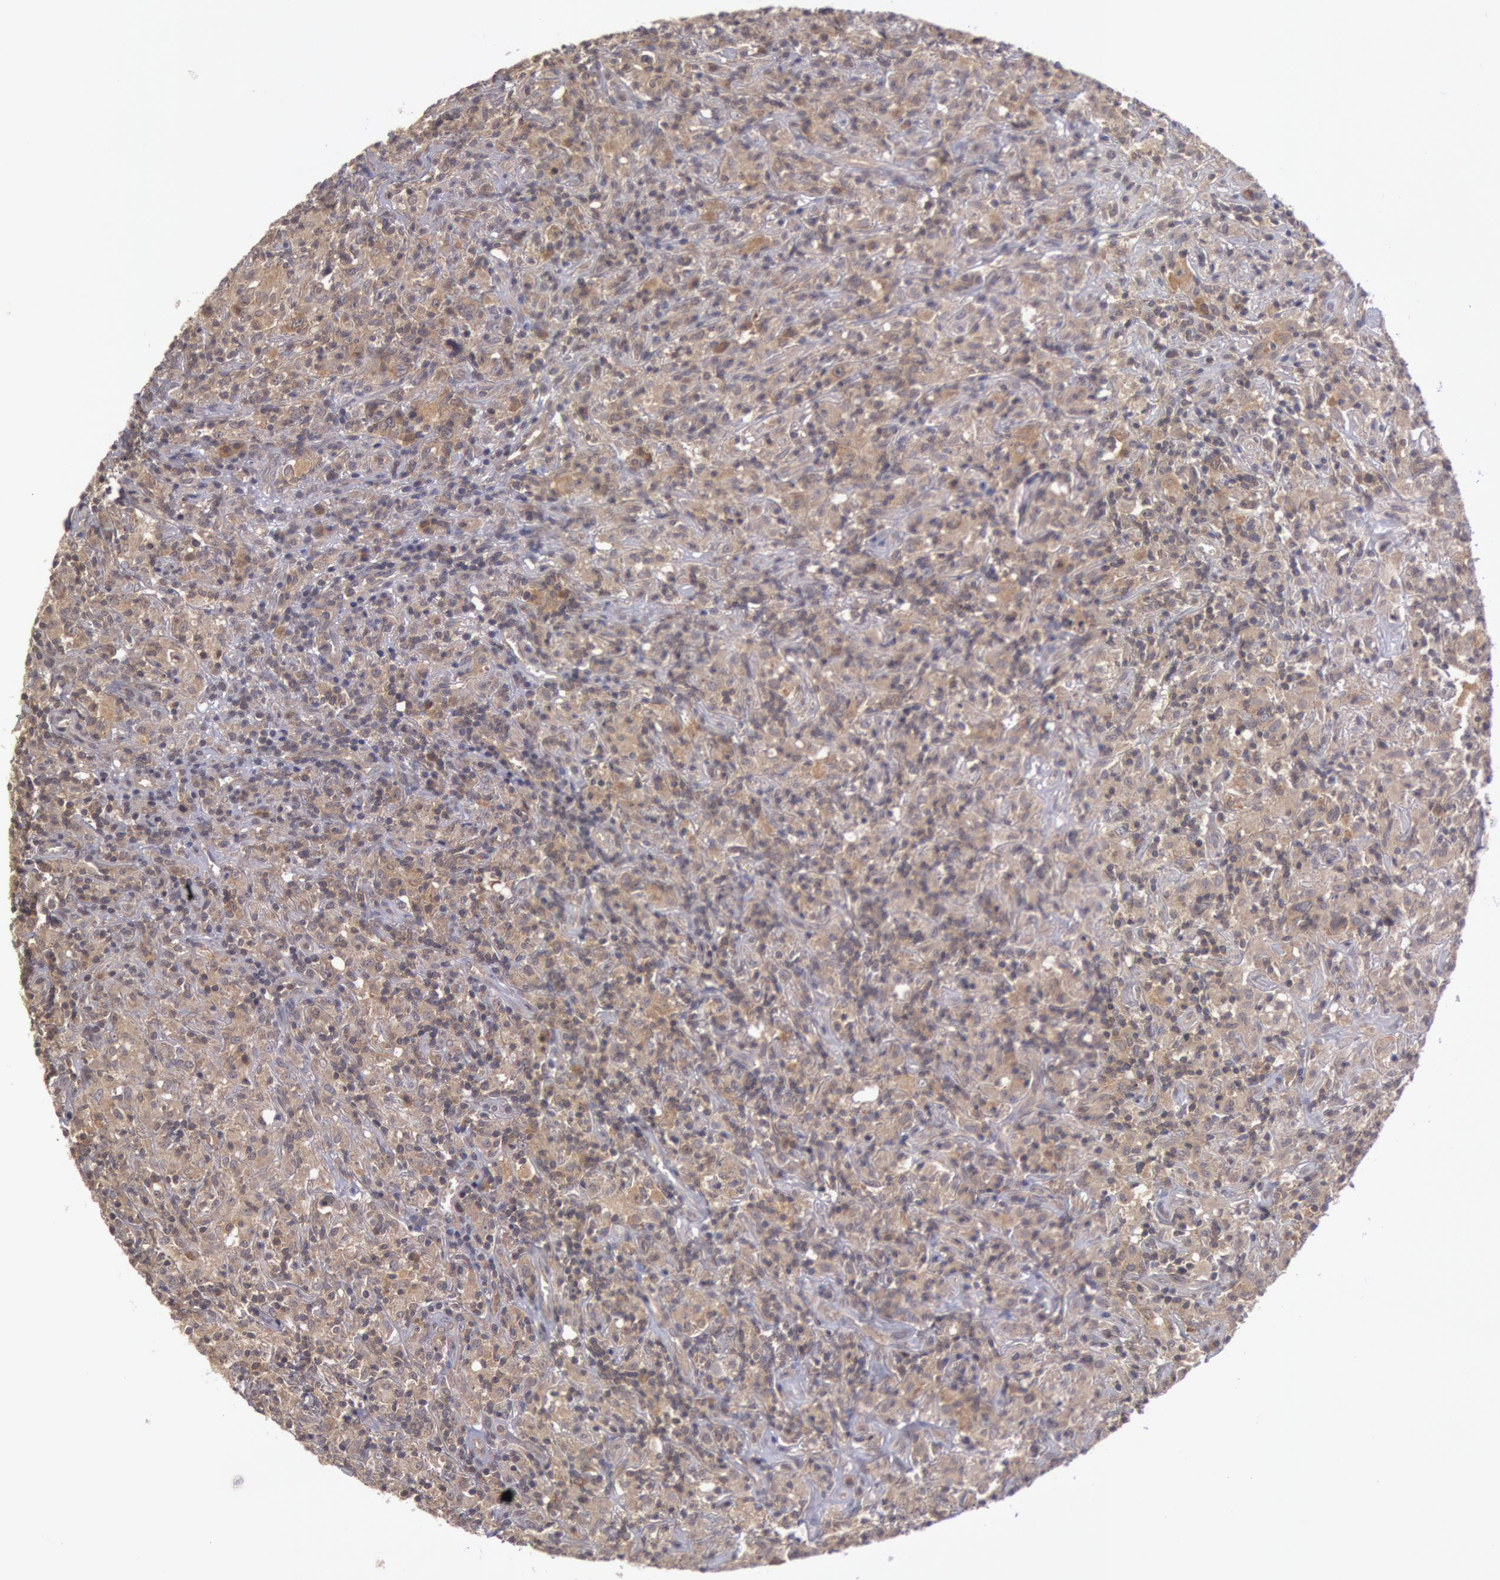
{"staining": {"intensity": "weak", "quantity": "<25%", "location": "cytoplasmic/membranous"}, "tissue": "lymphoma", "cell_type": "Tumor cells", "image_type": "cancer", "snomed": [{"axis": "morphology", "description": "Hodgkin's disease, NOS"}, {"axis": "topography", "description": "Lymph node"}], "caption": "Photomicrograph shows no significant protein expression in tumor cells of Hodgkin's disease.", "gene": "BRAF", "patient": {"sex": "male", "age": 46}}